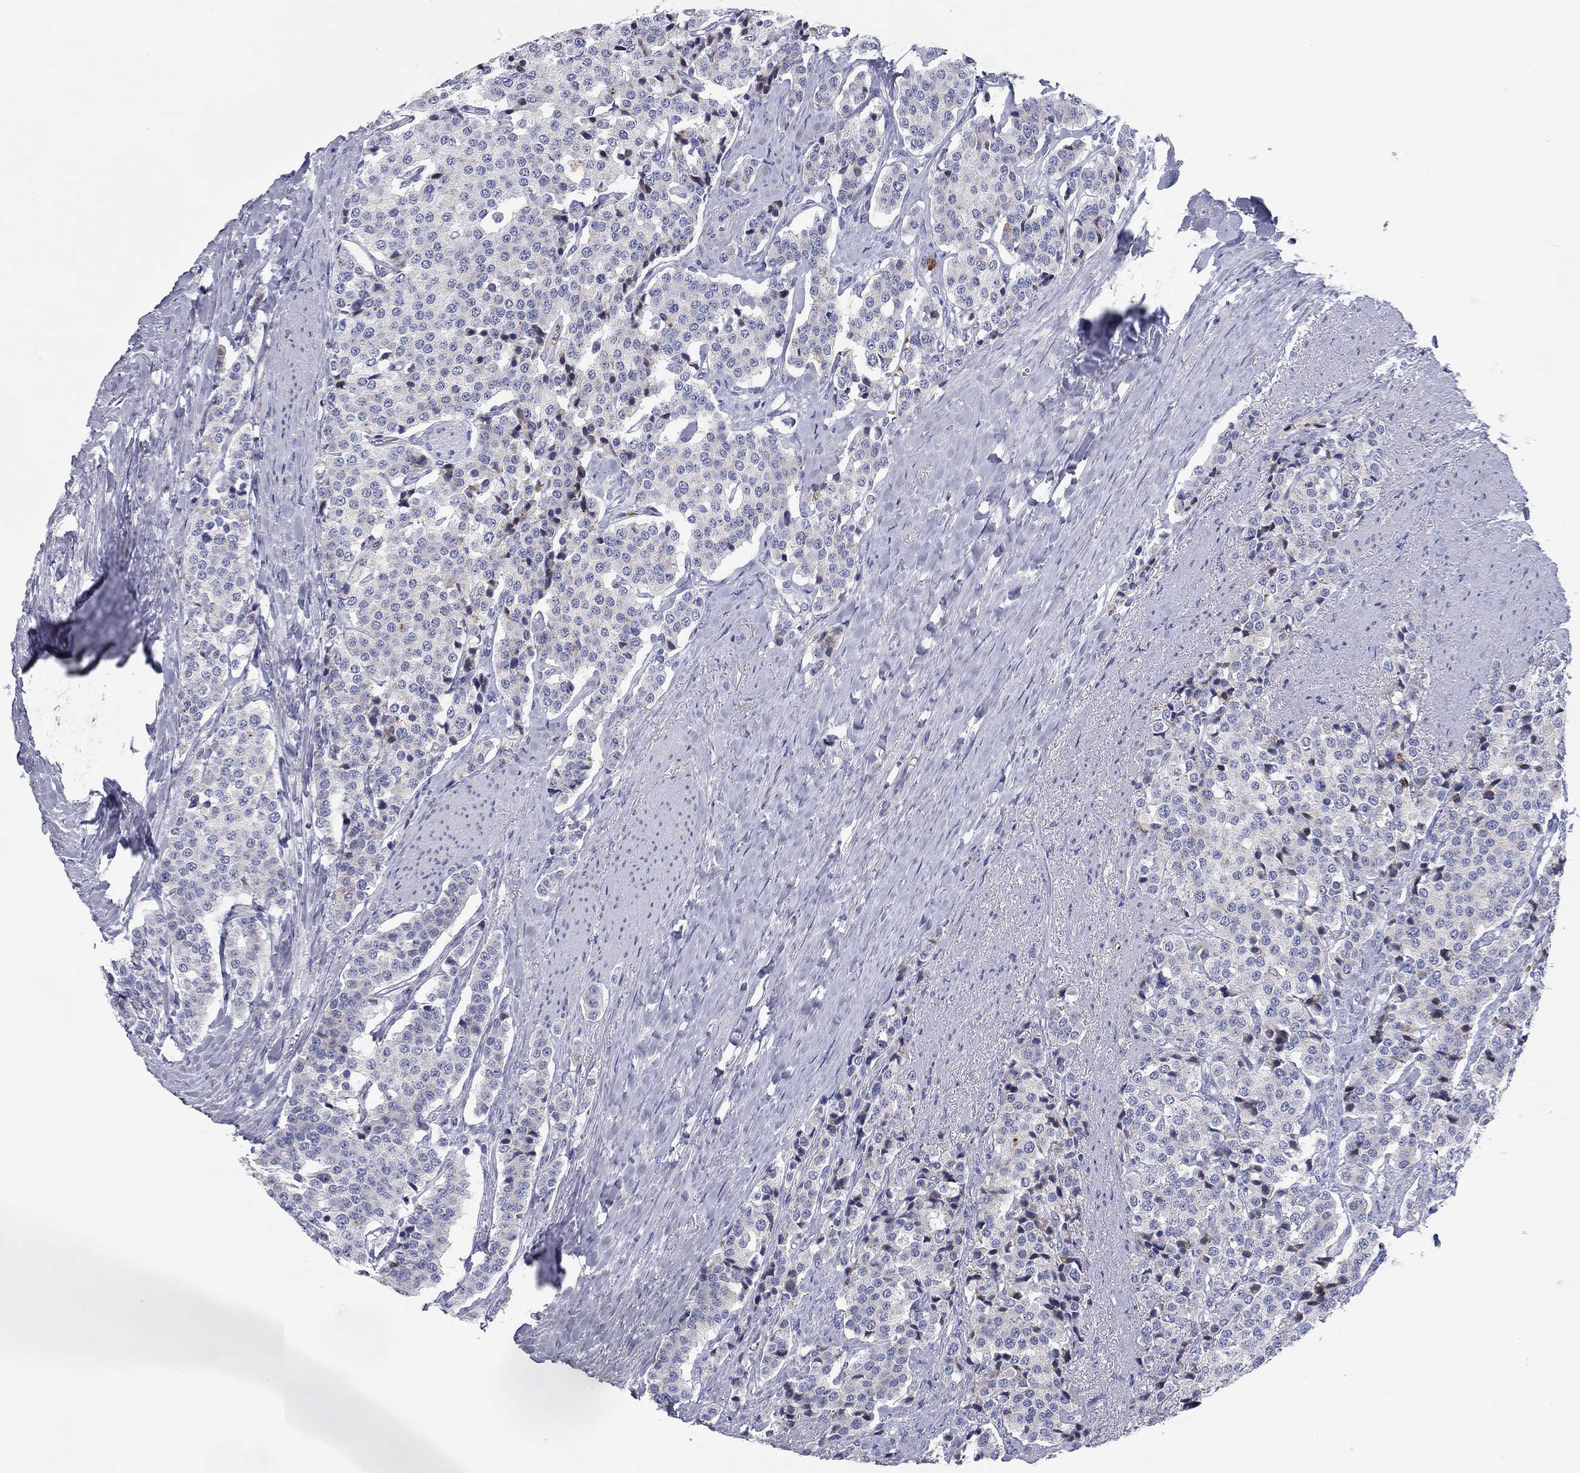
{"staining": {"intensity": "negative", "quantity": "none", "location": "none"}, "tissue": "carcinoid", "cell_type": "Tumor cells", "image_type": "cancer", "snomed": [{"axis": "morphology", "description": "Carcinoid, malignant, NOS"}, {"axis": "topography", "description": "Small intestine"}], "caption": "This is an IHC histopathology image of human carcinoid. There is no expression in tumor cells.", "gene": "CHI3L2", "patient": {"sex": "female", "age": 58}}